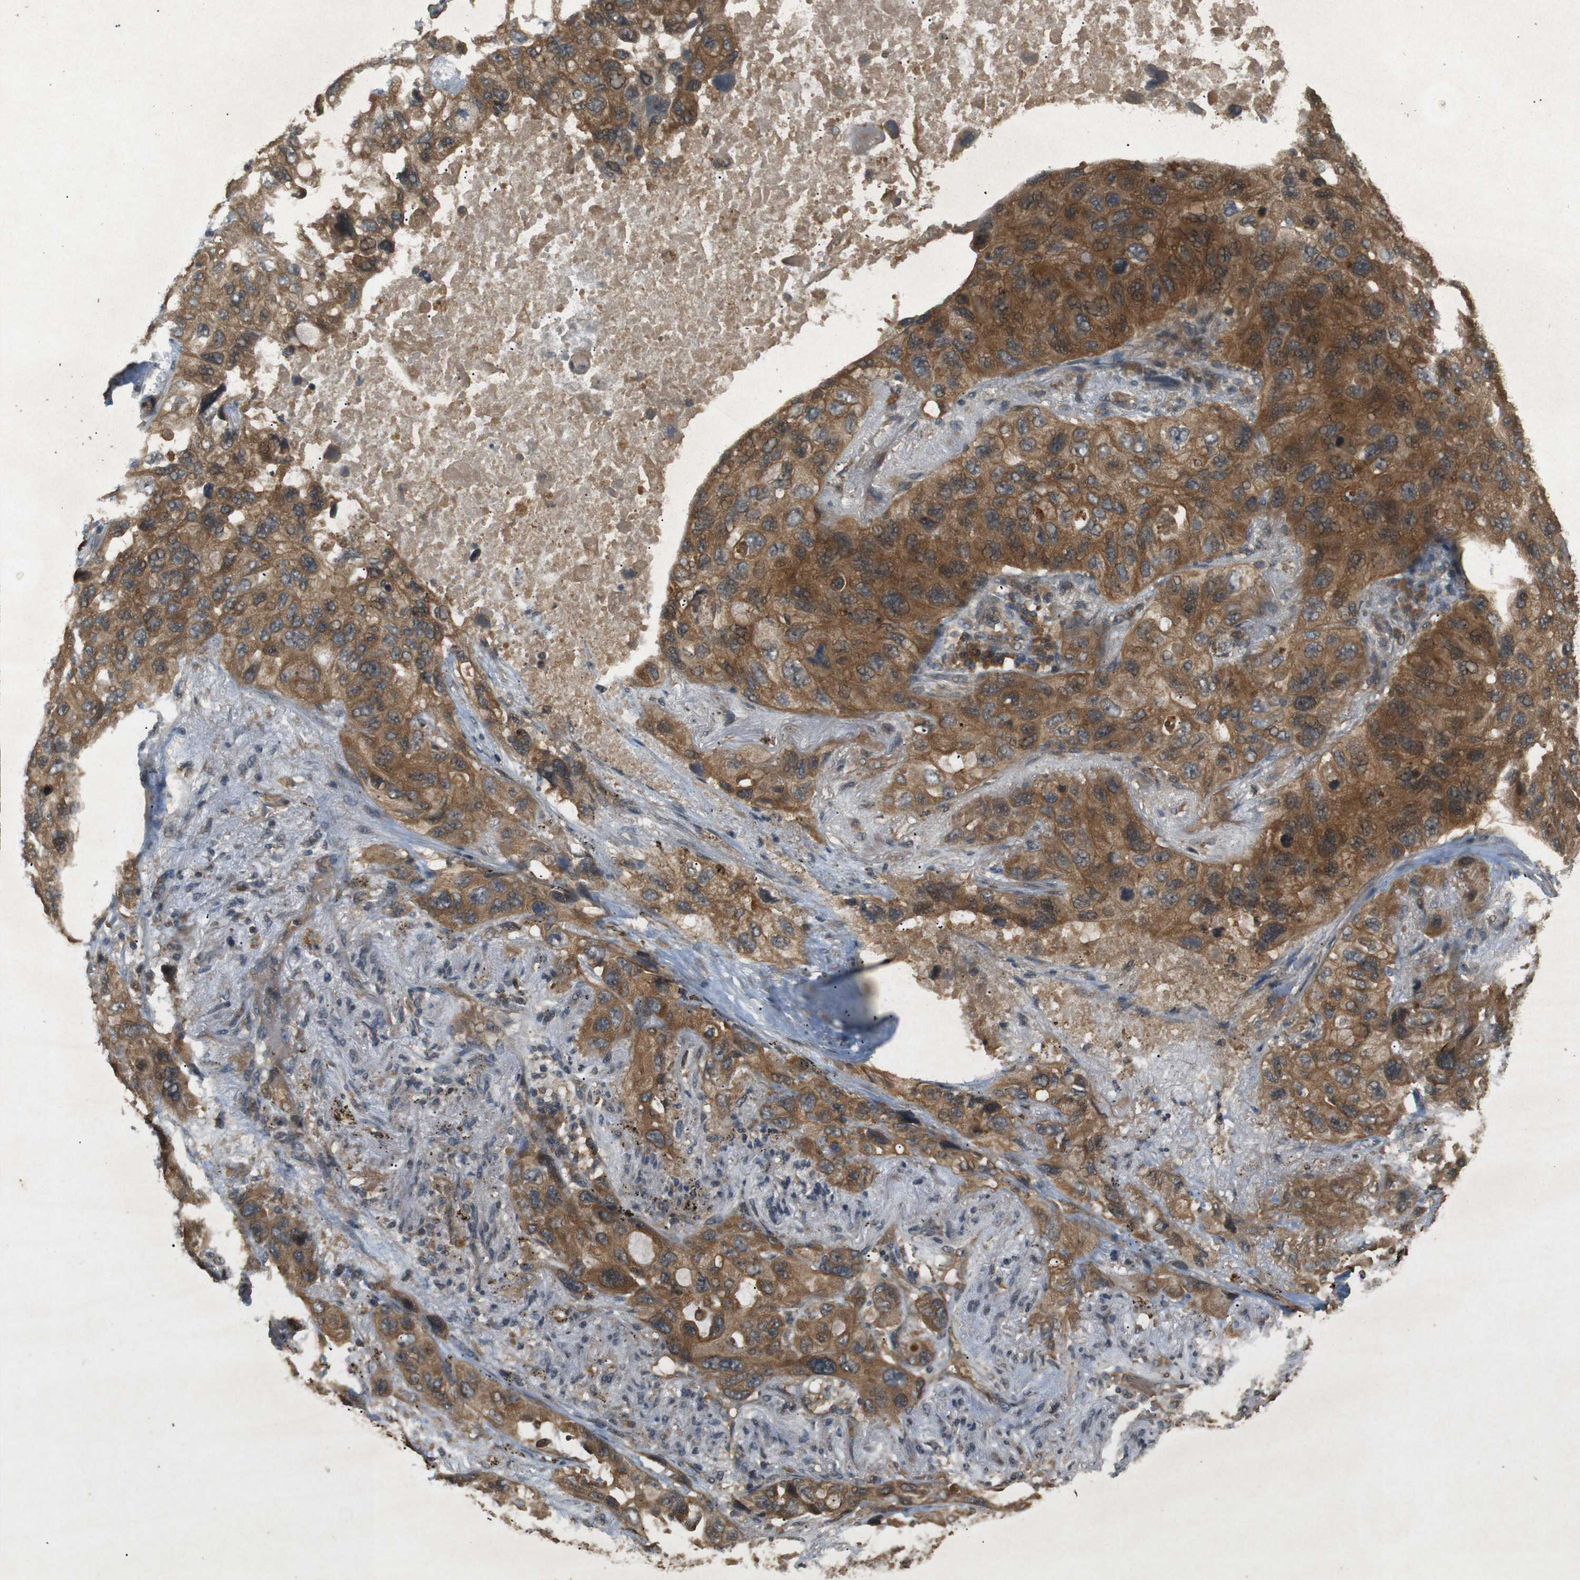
{"staining": {"intensity": "strong", "quantity": ">75%", "location": "cytoplasmic/membranous"}, "tissue": "lung cancer", "cell_type": "Tumor cells", "image_type": "cancer", "snomed": [{"axis": "morphology", "description": "Squamous cell carcinoma, NOS"}, {"axis": "topography", "description": "Lung"}], "caption": "Immunohistochemistry of human lung squamous cell carcinoma displays high levels of strong cytoplasmic/membranous positivity in approximately >75% of tumor cells.", "gene": "TAP1", "patient": {"sex": "female", "age": 73}}